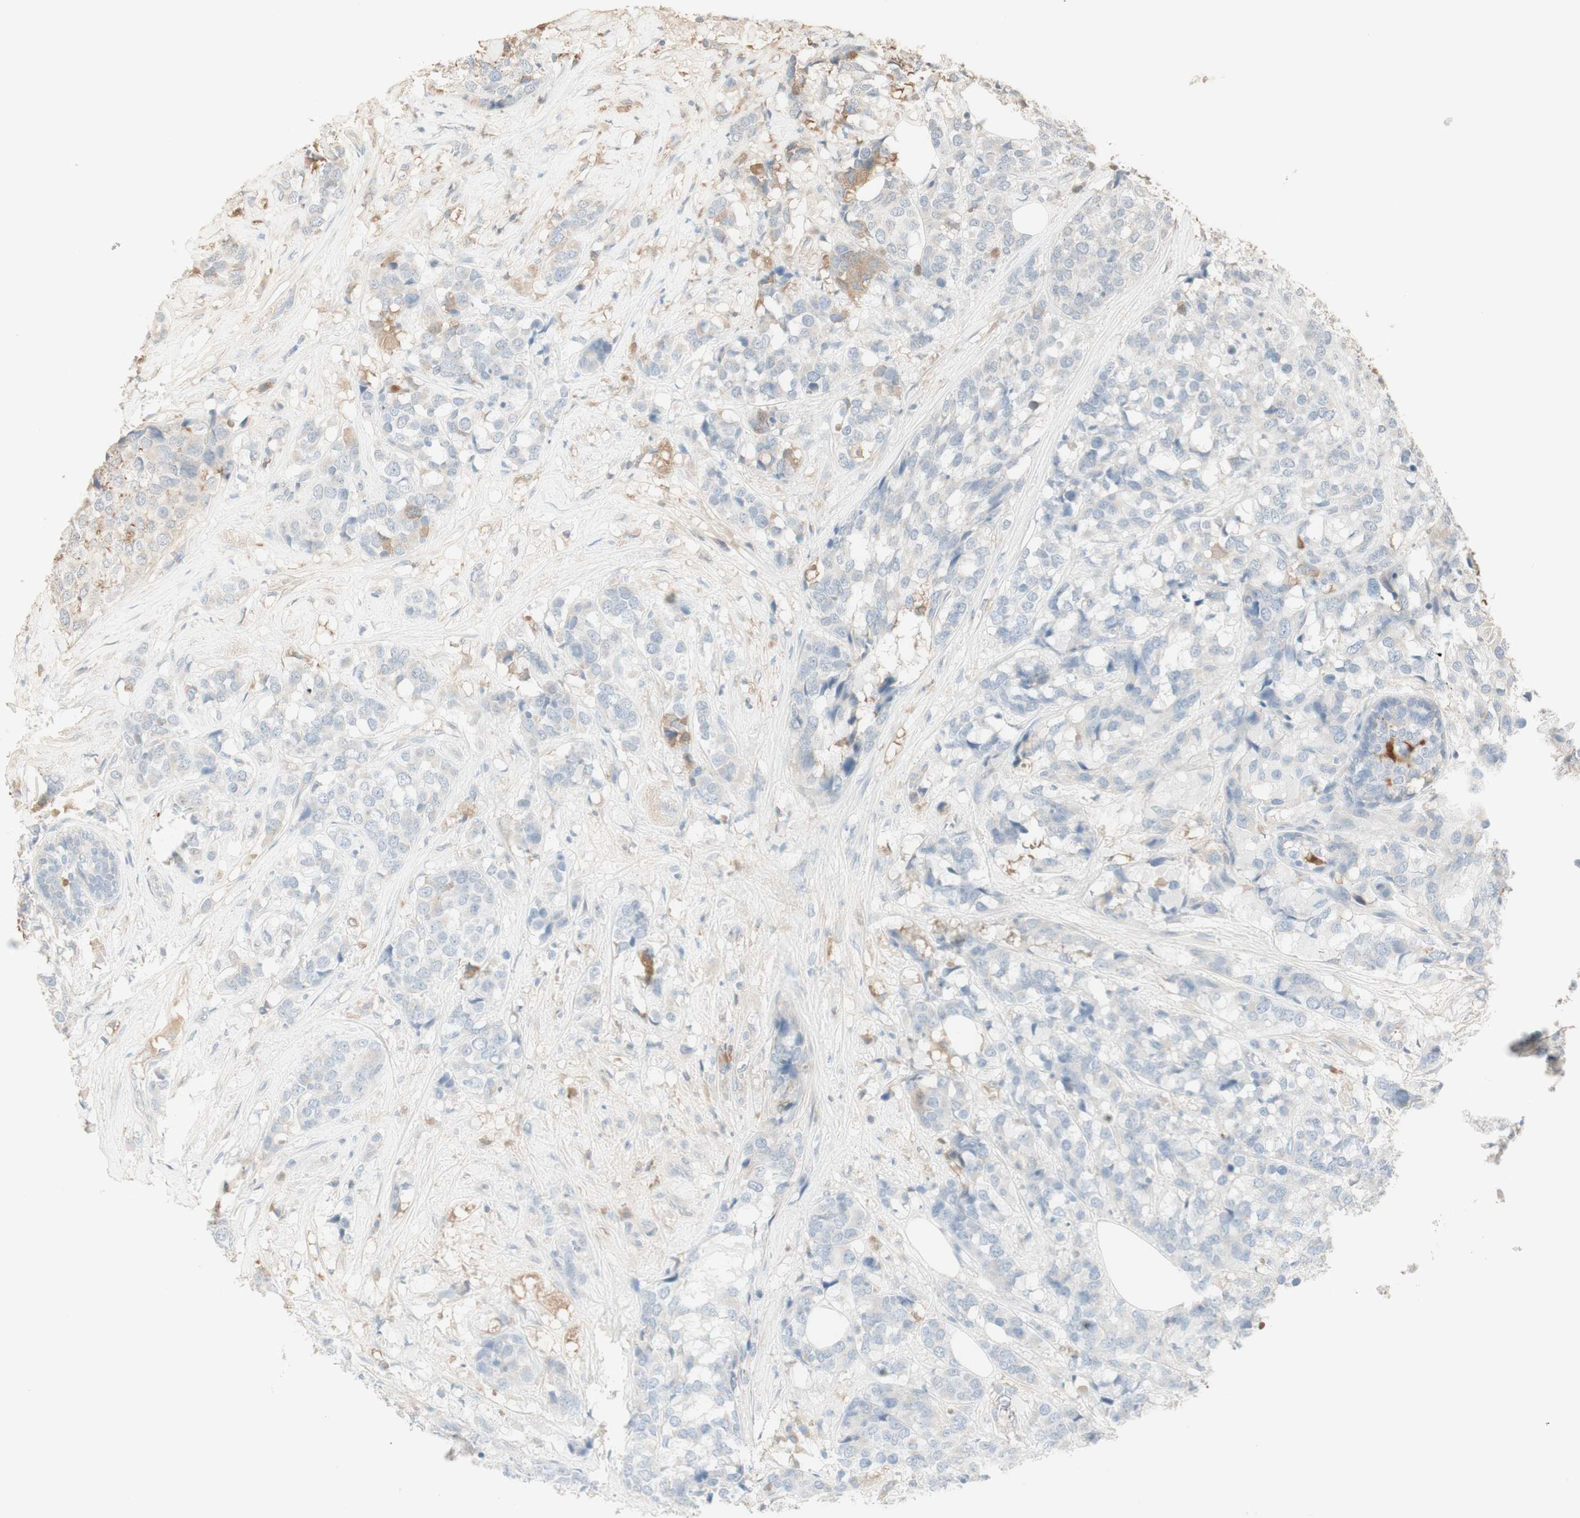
{"staining": {"intensity": "negative", "quantity": "none", "location": "none"}, "tissue": "breast cancer", "cell_type": "Tumor cells", "image_type": "cancer", "snomed": [{"axis": "morphology", "description": "Lobular carcinoma"}, {"axis": "topography", "description": "Breast"}], "caption": "Tumor cells are negative for protein expression in human breast lobular carcinoma.", "gene": "IFNG", "patient": {"sex": "female", "age": 59}}